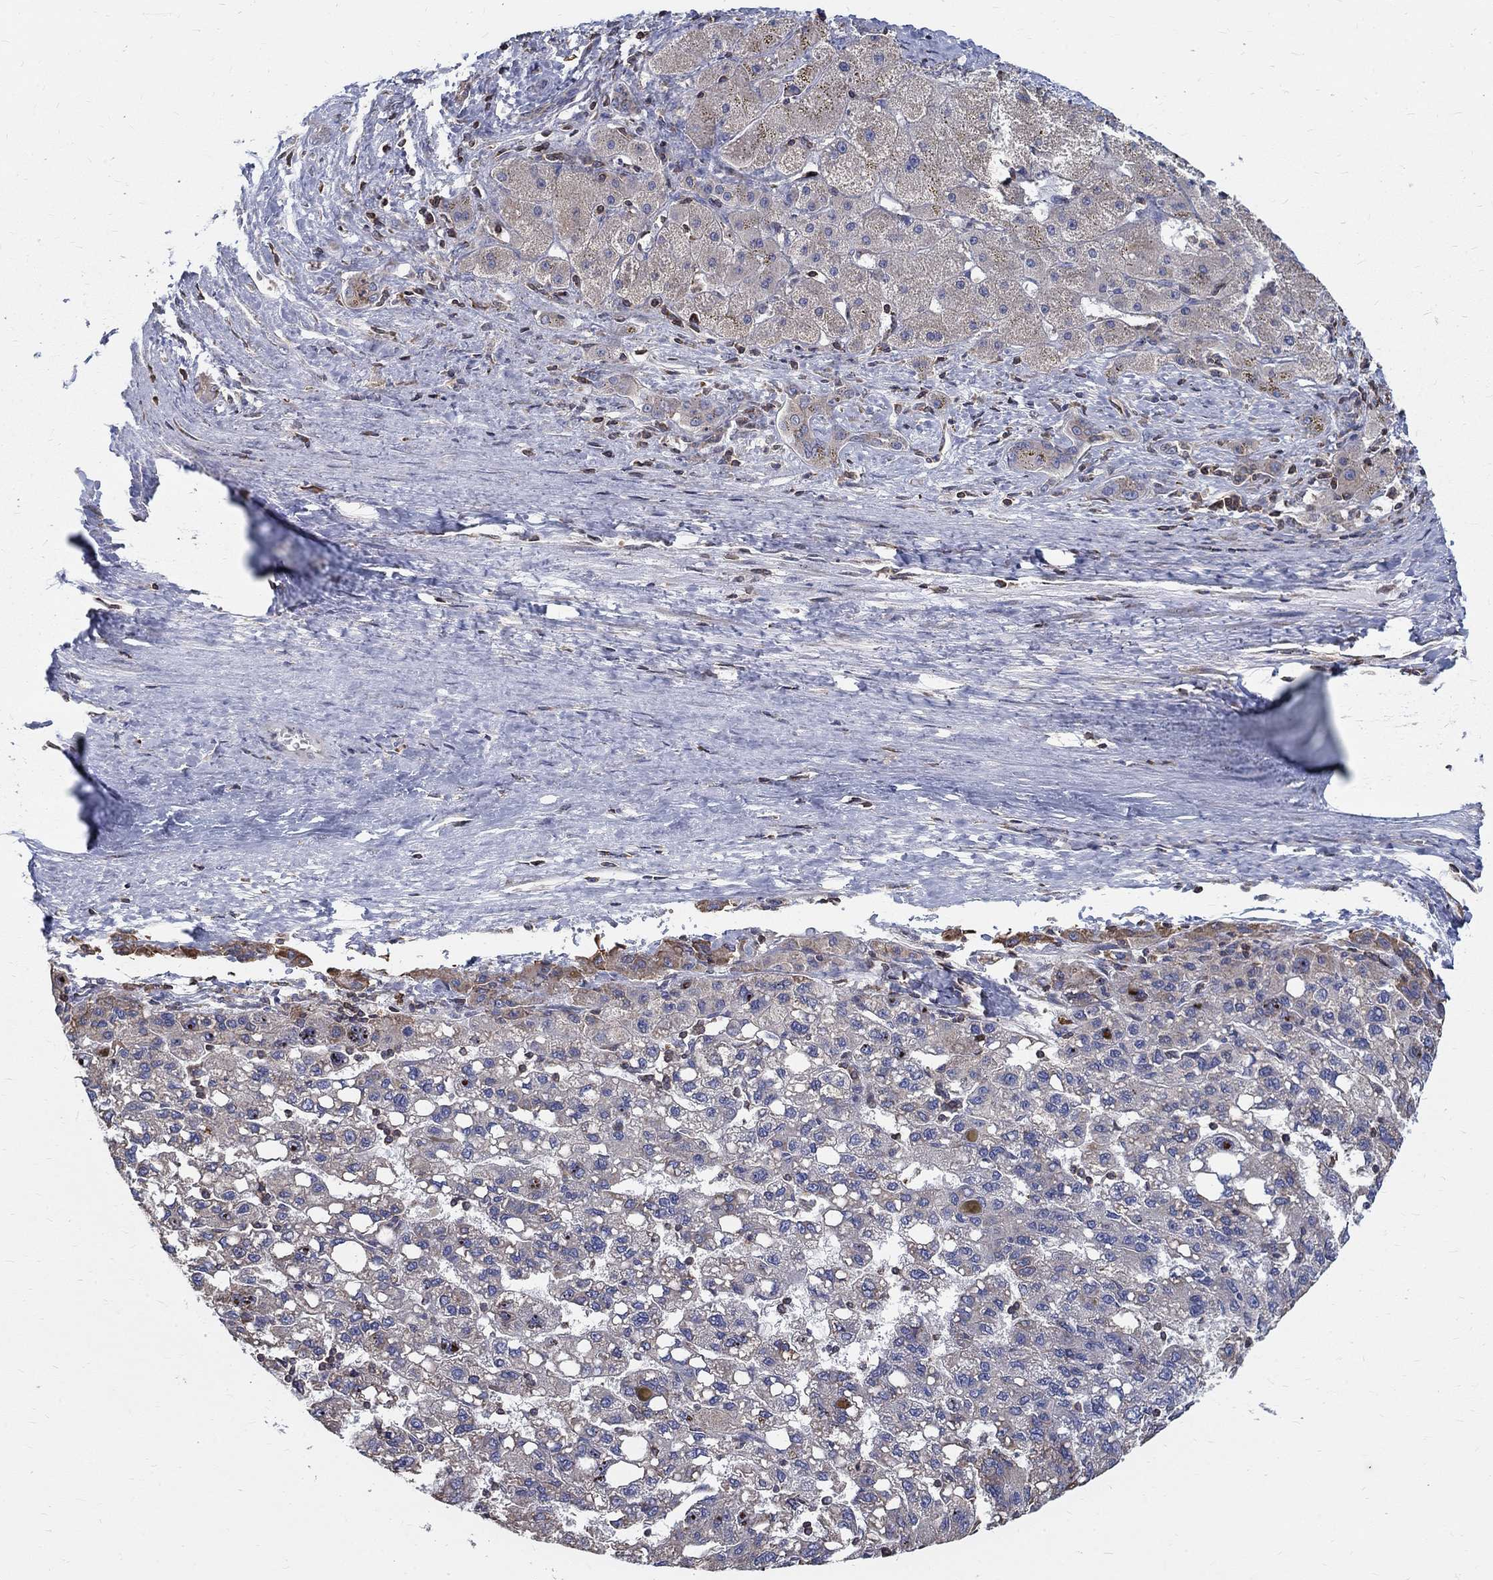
{"staining": {"intensity": "moderate", "quantity": "<25%", "location": "cytoplasmic/membranous"}, "tissue": "liver cancer", "cell_type": "Tumor cells", "image_type": "cancer", "snomed": [{"axis": "morphology", "description": "Carcinoma, Hepatocellular, NOS"}, {"axis": "topography", "description": "Liver"}], "caption": "Tumor cells show moderate cytoplasmic/membranous expression in about <25% of cells in hepatocellular carcinoma (liver).", "gene": "AGAP2", "patient": {"sex": "female", "age": 82}}